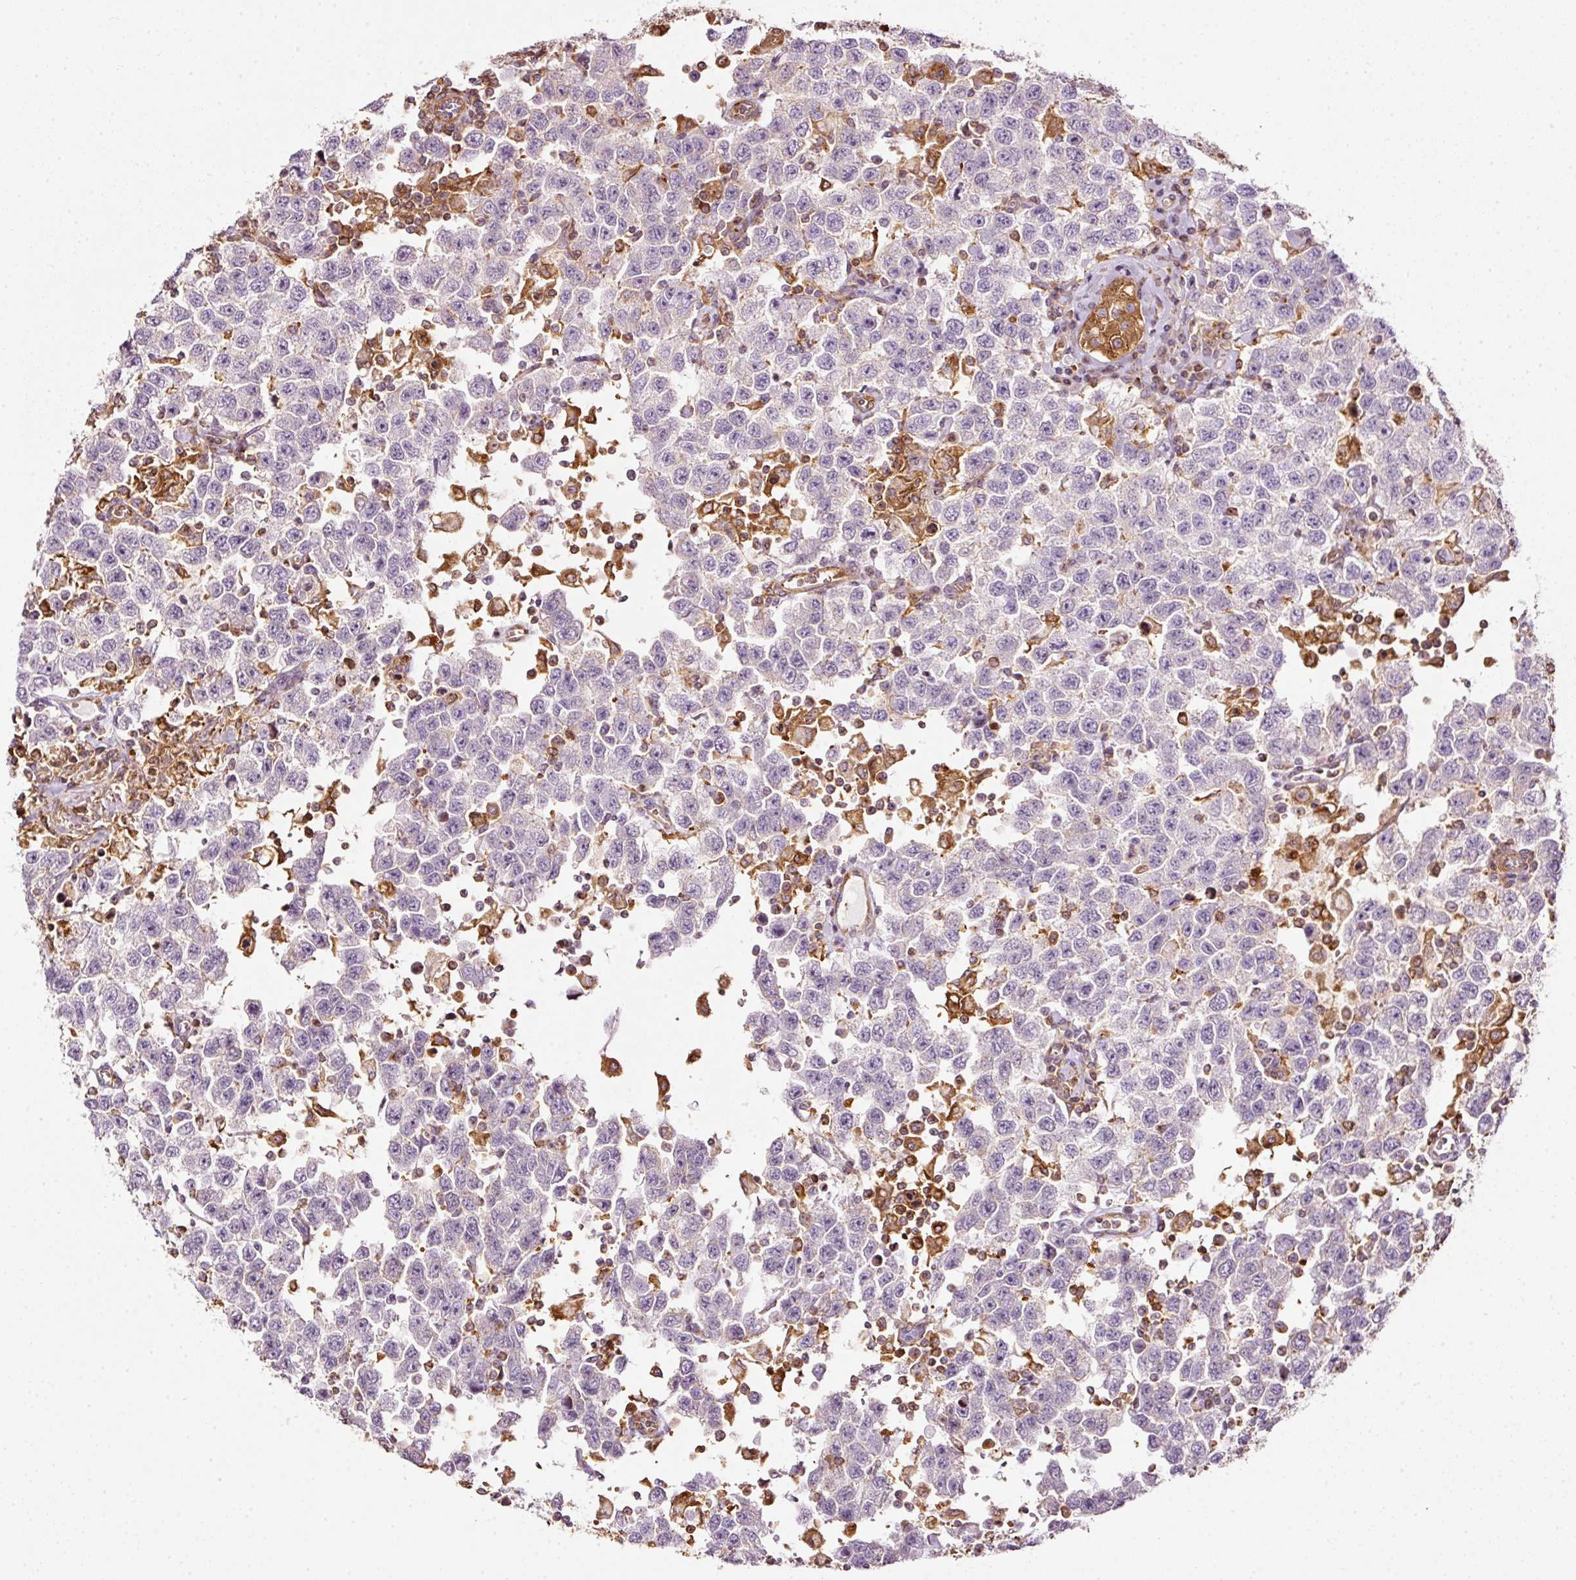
{"staining": {"intensity": "negative", "quantity": "none", "location": "none"}, "tissue": "testis cancer", "cell_type": "Tumor cells", "image_type": "cancer", "snomed": [{"axis": "morphology", "description": "Seminoma, NOS"}, {"axis": "topography", "description": "Testis"}], "caption": "Immunohistochemical staining of human testis cancer (seminoma) shows no significant expression in tumor cells. (Brightfield microscopy of DAB (3,3'-diaminobenzidine) IHC at high magnification).", "gene": "SCNM1", "patient": {"sex": "male", "age": 41}}